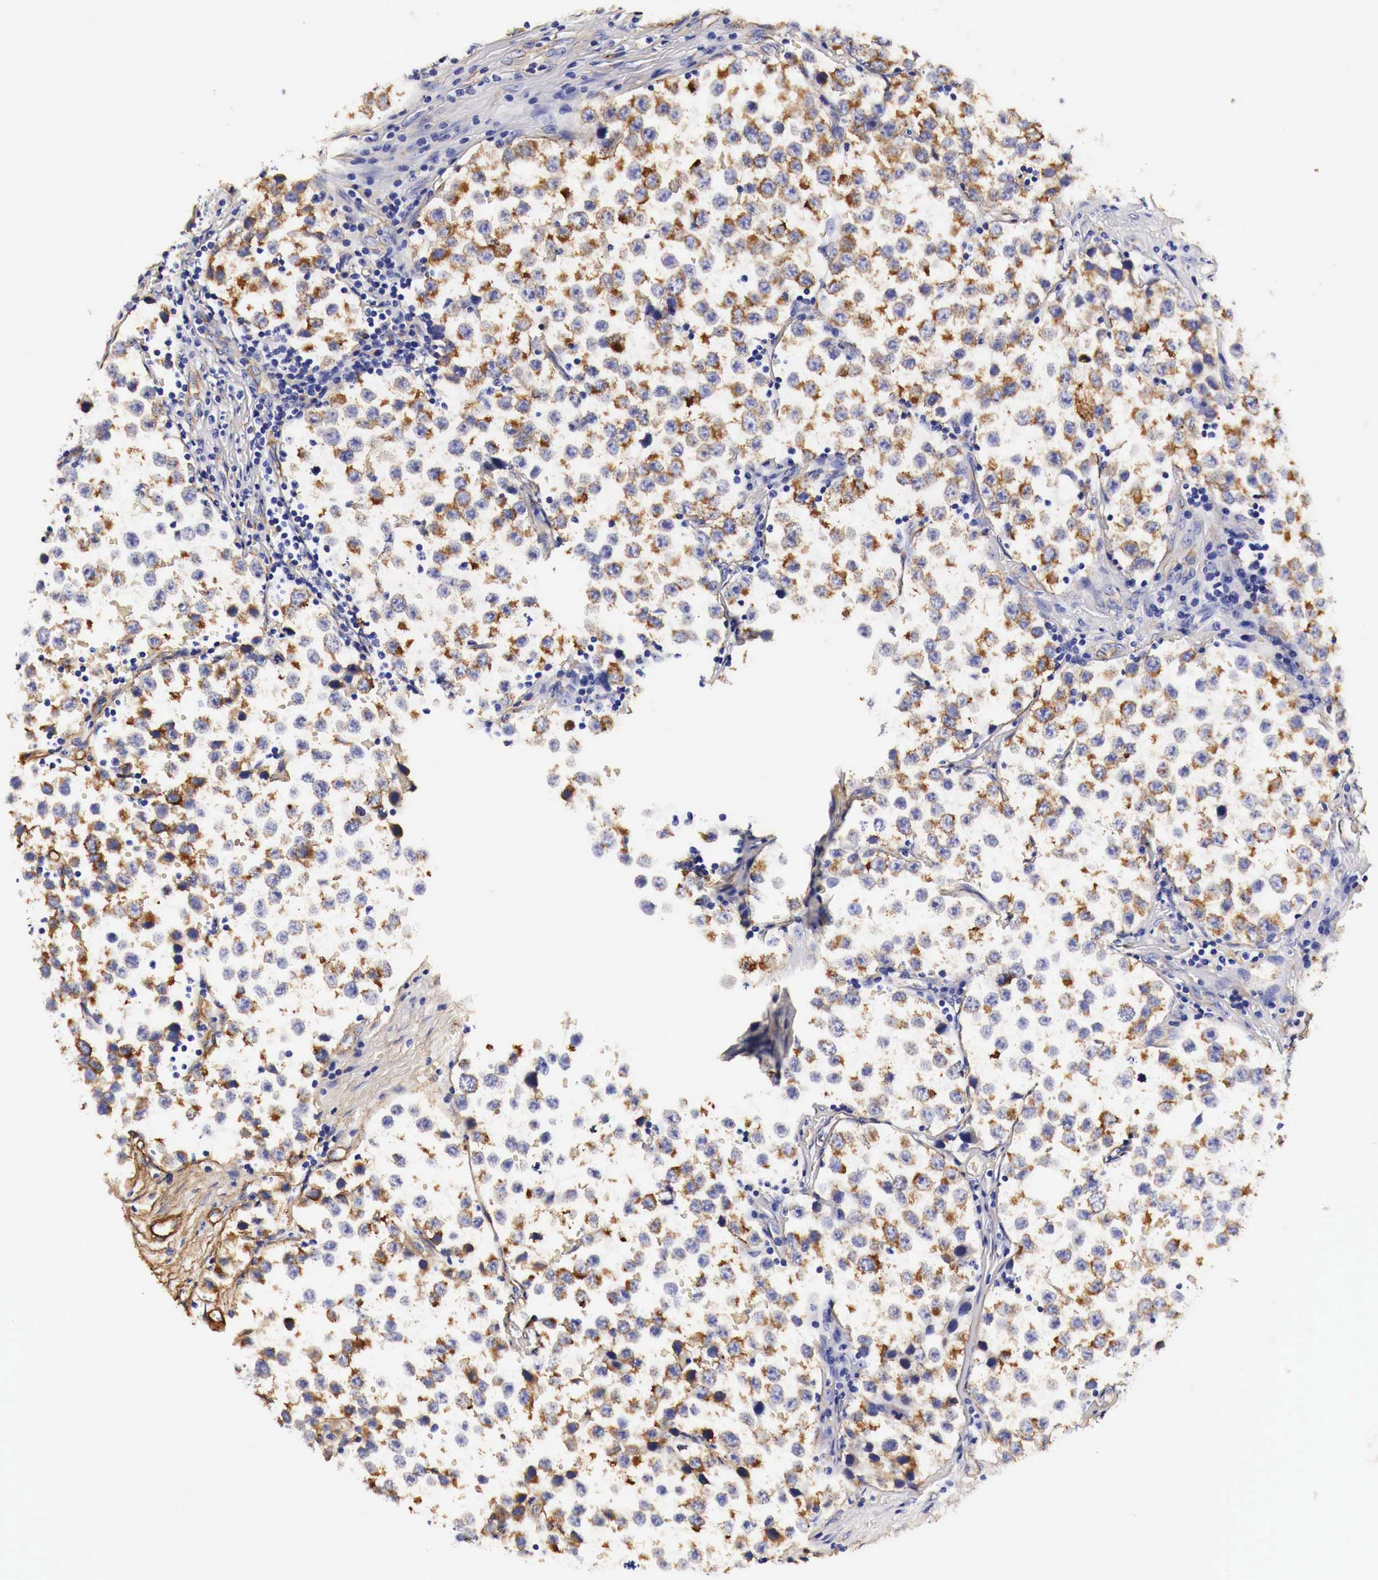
{"staining": {"intensity": "moderate", "quantity": "25%-75%", "location": "cytoplasmic/membranous"}, "tissue": "testis cancer", "cell_type": "Tumor cells", "image_type": "cancer", "snomed": [{"axis": "morphology", "description": "Seminoma, NOS"}, {"axis": "topography", "description": "Testis"}], "caption": "High-power microscopy captured an immunohistochemistry (IHC) image of testis cancer (seminoma), revealing moderate cytoplasmic/membranous expression in approximately 25%-75% of tumor cells.", "gene": "LAMB2", "patient": {"sex": "male", "age": 39}}